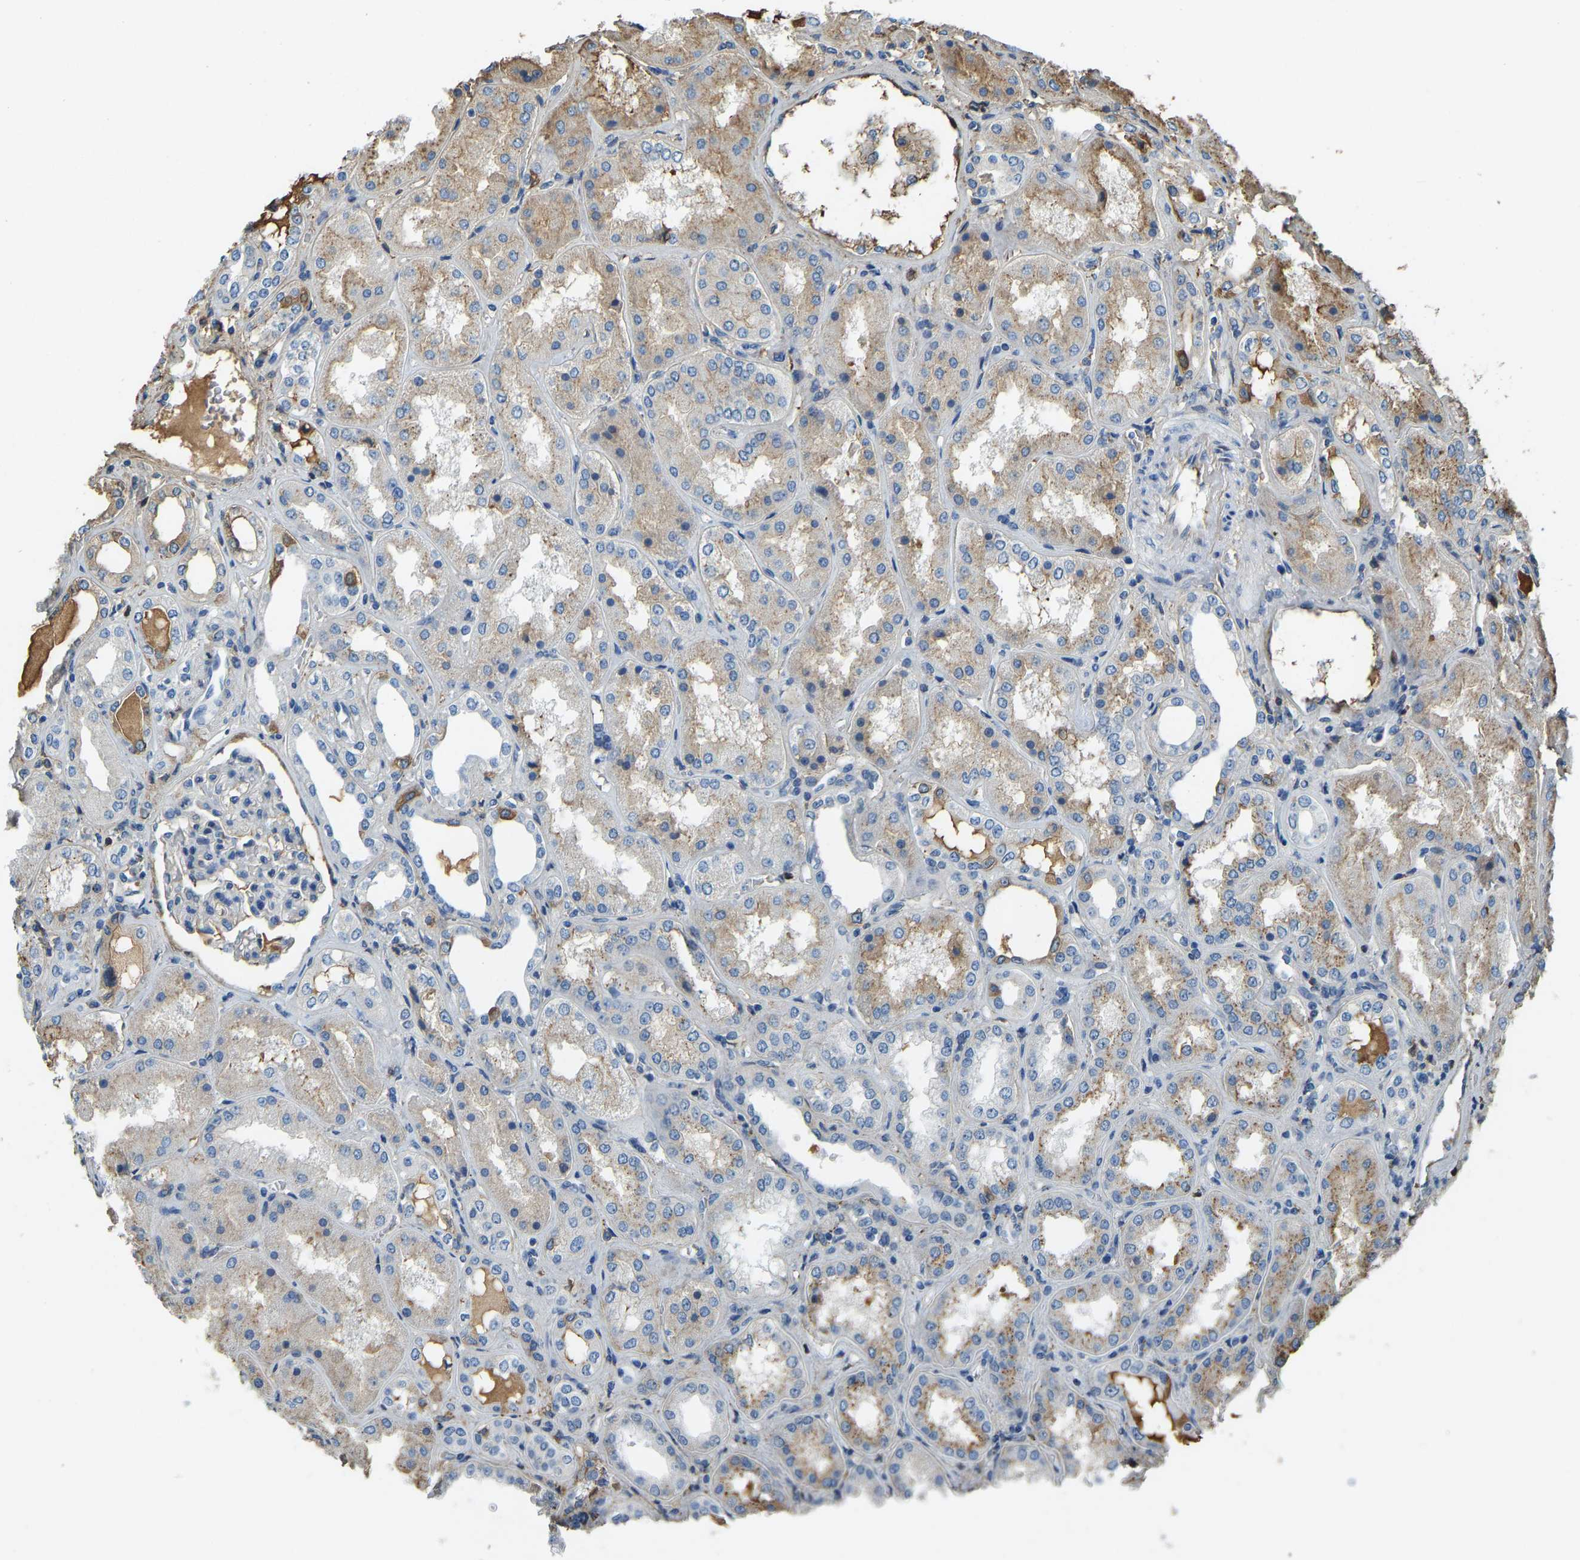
{"staining": {"intensity": "negative", "quantity": "none", "location": "none"}, "tissue": "kidney", "cell_type": "Cells in glomeruli", "image_type": "normal", "snomed": [{"axis": "morphology", "description": "Normal tissue, NOS"}, {"axis": "topography", "description": "Kidney"}], "caption": "Immunohistochemistry (IHC) micrograph of normal kidney stained for a protein (brown), which shows no staining in cells in glomeruli.", "gene": "THBS4", "patient": {"sex": "female", "age": 56}}